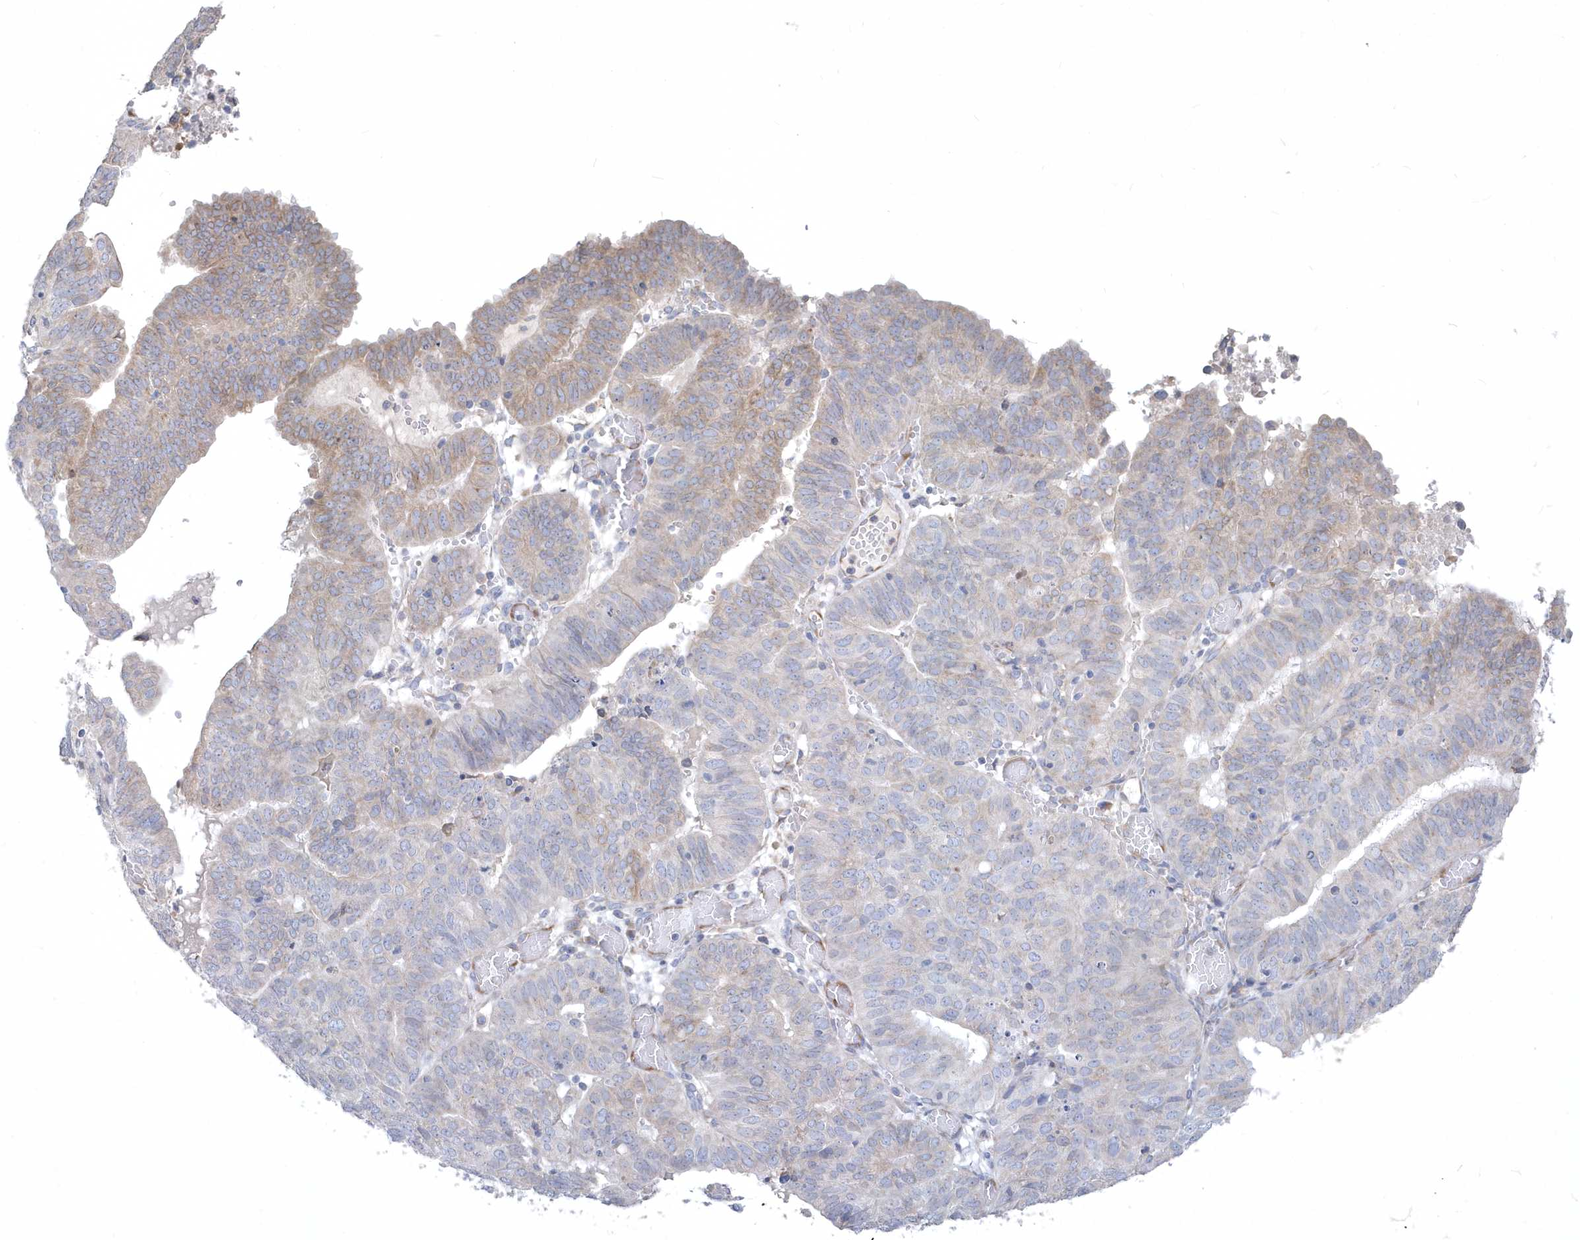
{"staining": {"intensity": "weak", "quantity": "25%-75%", "location": "cytoplasmic/membranous"}, "tissue": "endometrial cancer", "cell_type": "Tumor cells", "image_type": "cancer", "snomed": [{"axis": "morphology", "description": "Adenocarcinoma, NOS"}, {"axis": "topography", "description": "Uterus"}], "caption": "Weak cytoplasmic/membranous staining for a protein is identified in approximately 25%-75% of tumor cells of adenocarcinoma (endometrial) using immunohistochemistry (IHC).", "gene": "DGAT1", "patient": {"sex": "female", "age": 77}}